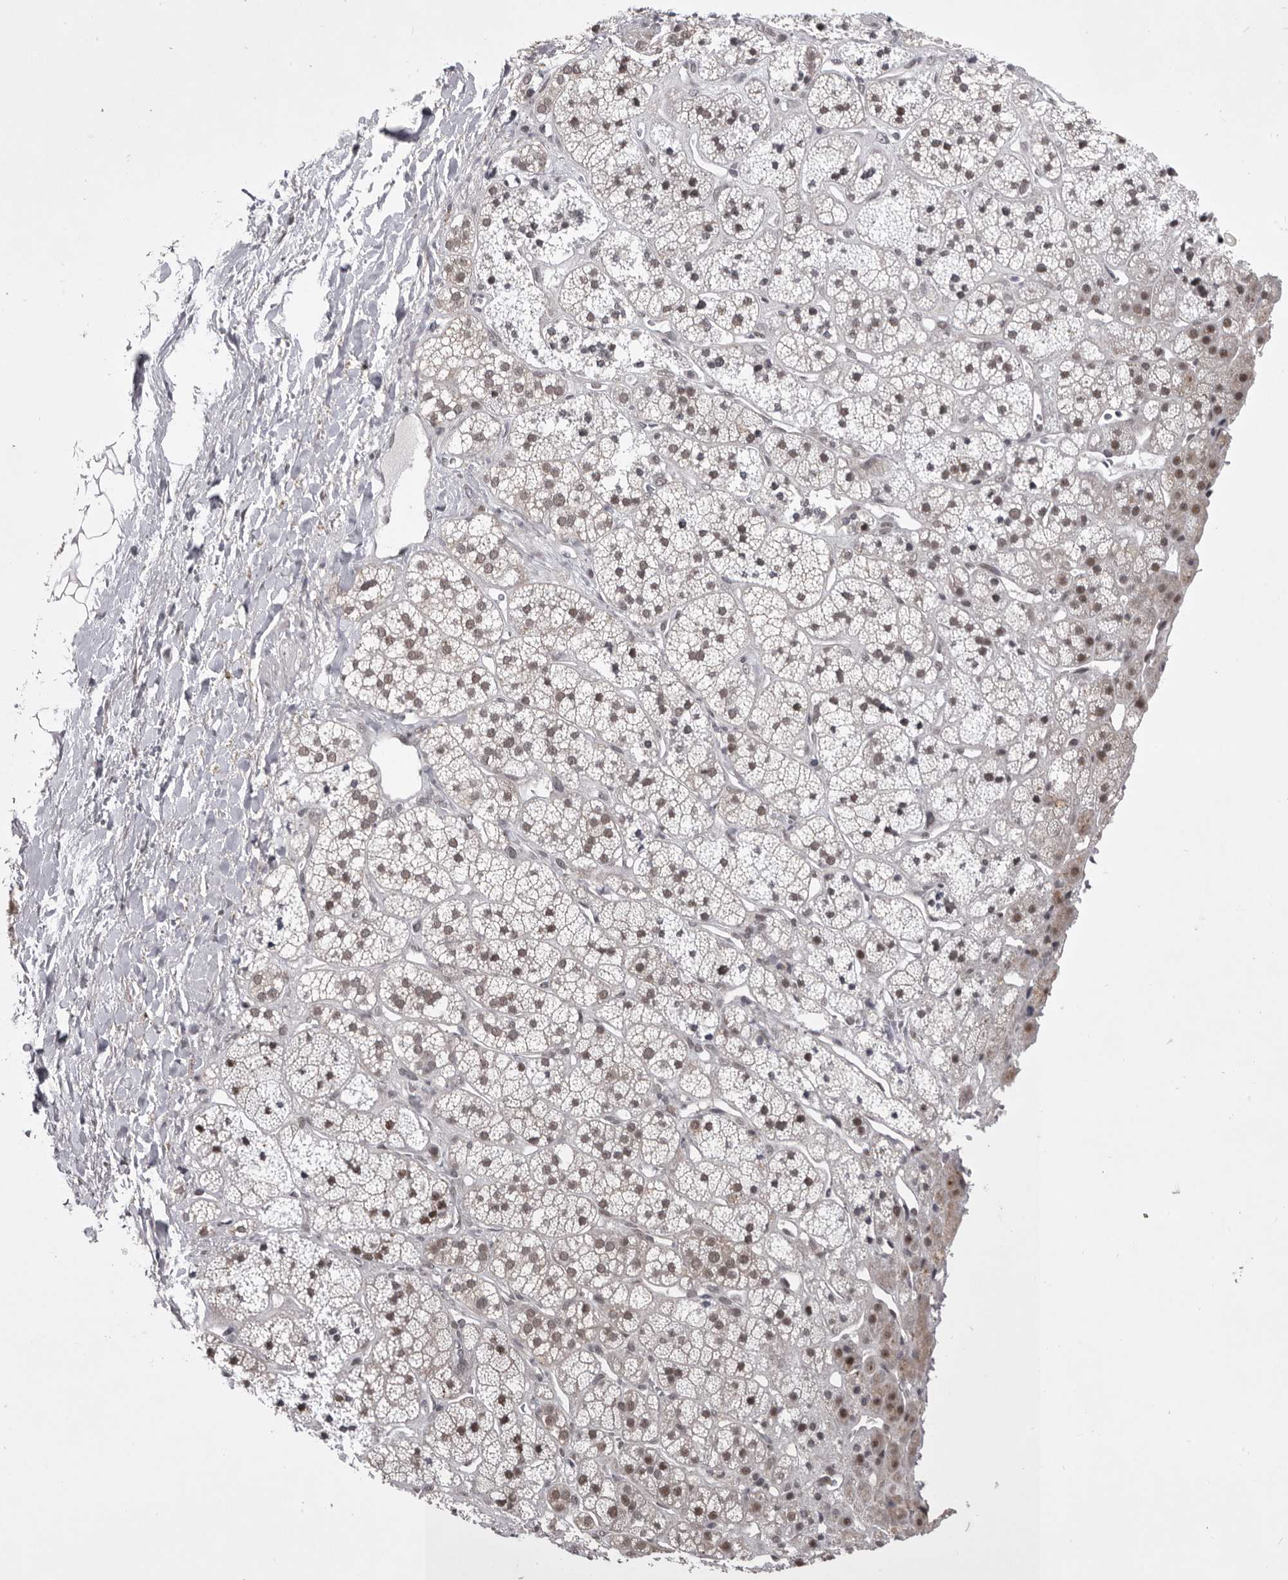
{"staining": {"intensity": "weak", "quantity": "25%-75%", "location": "cytoplasmic/membranous,nuclear"}, "tissue": "adrenal gland", "cell_type": "Glandular cells", "image_type": "normal", "snomed": [{"axis": "morphology", "description": "Normal tissue, NOS"}, {"axis": "topography", "description": "Adrenal gland"}], "caption": "The histopathology image exhibits staining of normal adrenal gland, revealing weak cytoplasmic/membranous,nuclear protein positivity (brown color) within glandular cells.", "gene": "PRPF3", "patient": {"sex": "male", "age": 56}}